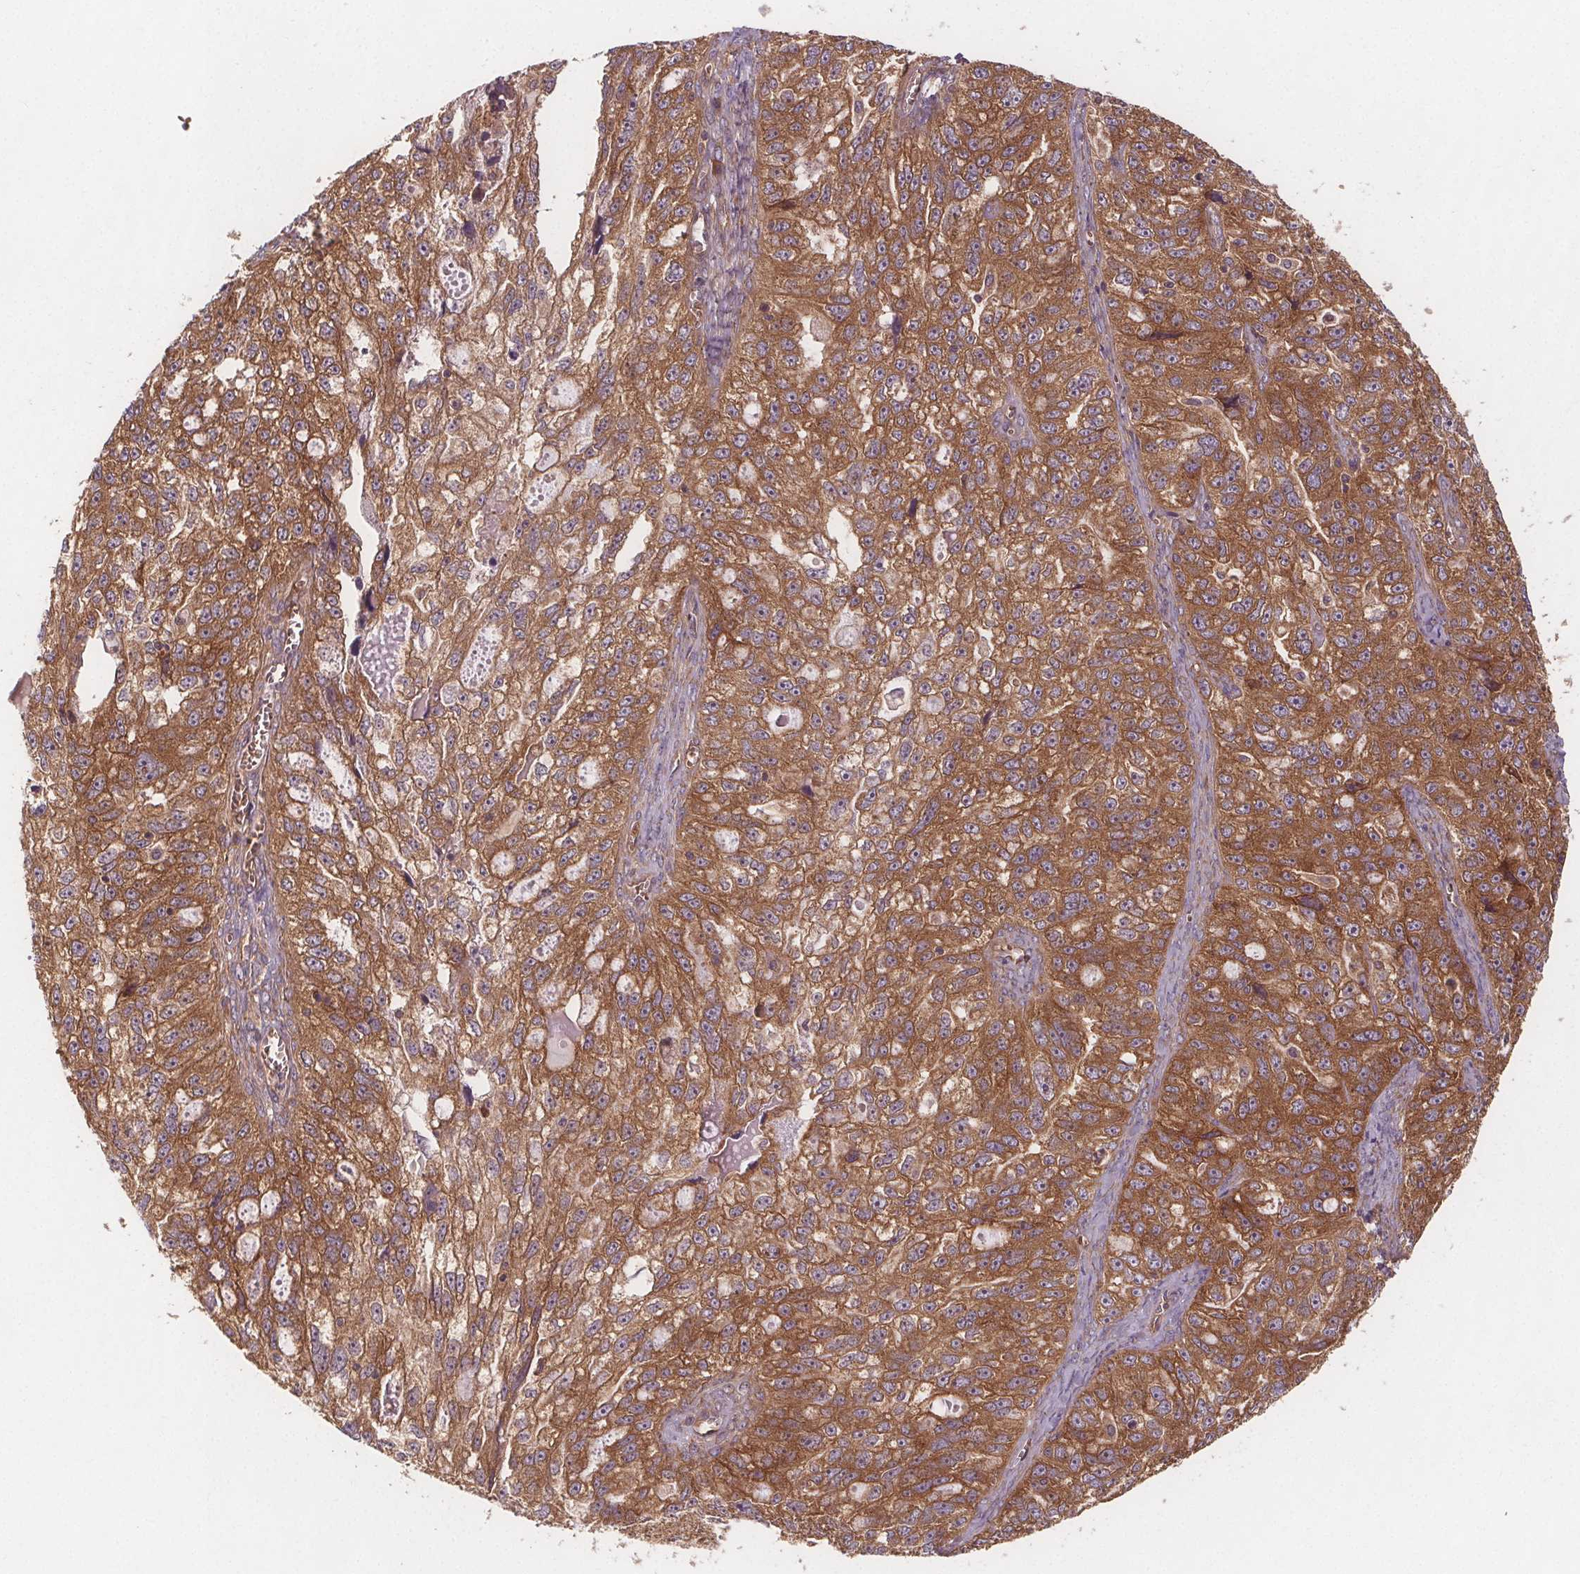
{"staining": {"intensity": "moderate", "quantity": ">75%", "location": "cytoplasmic/membranous"}, "tissue": "ovarian cancer", "cell_type": "Tumor cells", "image_type": "cancer", "snomed": [{"axis": "morphology", "description": "Cystadenocarcinoma, serous, NOS"}, {"axis": "topography", "description": "Ovary"}], "caption": "Human serous cystadenocarcinoma (ovarian) stained for a protein (brown) displays moderate cytoplasmic/membranous positive positivity in about >75% of tumor cells.", "gene": "EIF3D", "patient": {"sex": "female", "age": 51}}